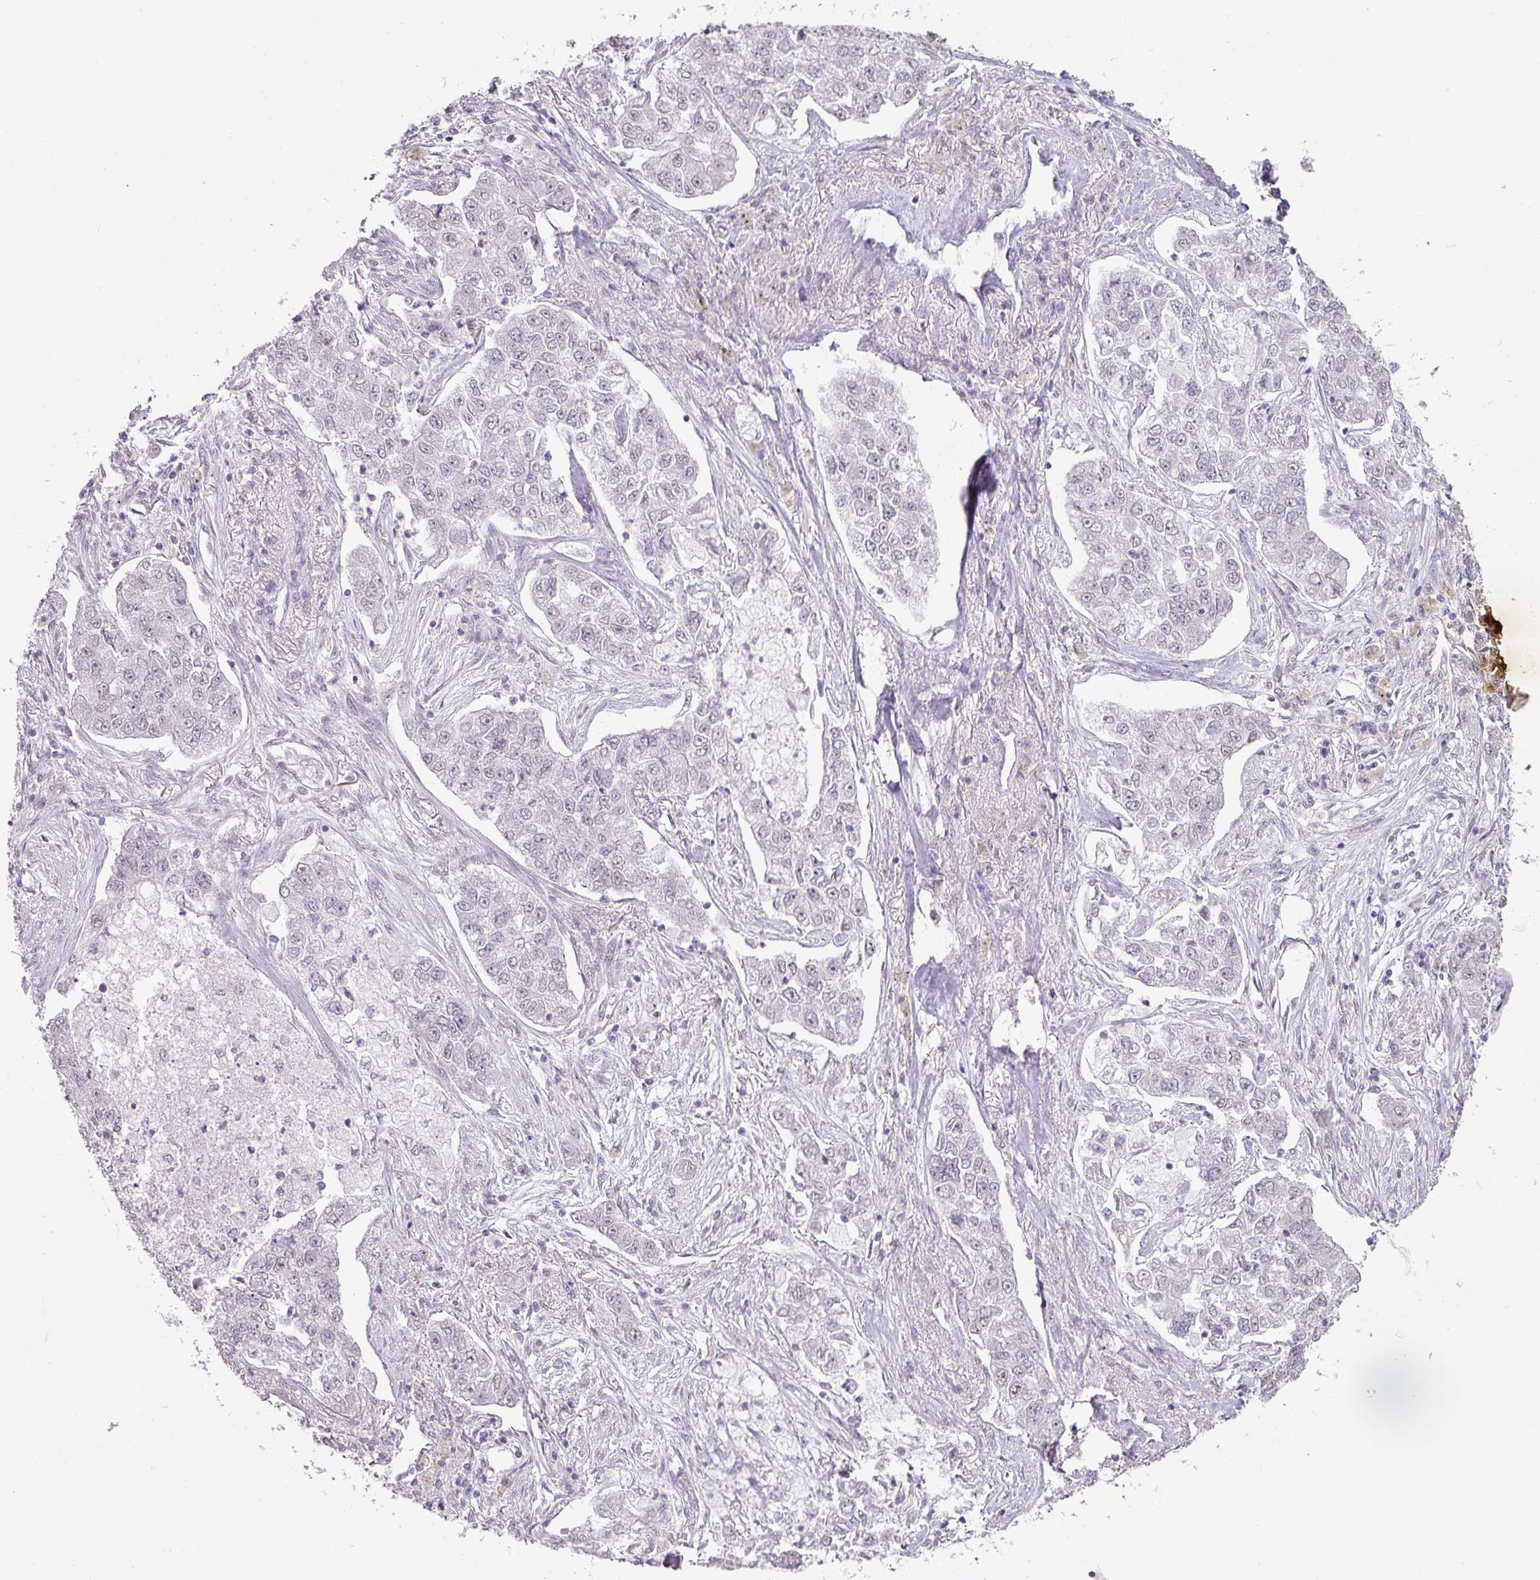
{"staining": {"intensity": "negative", "quantity": "none", "location": "none"}, "tissue": "lung cancer", "cell_type": "Tumor cells", "image_type": "cancer", "snomed": [{"axis": "morphology", "description": "Adenocarcinoma, NOS"}, {"axis": "topography", "description": "Lung"}], "caption": "IHC histopathology image of neoplastic tissue: lung cancer (adenocarcinoma) stained with DAB reveals no significant protein staining in tumor cells. The staining is performed using DAB brown chromogen with nuclei counter-stained in using hematoxylin.", "gene": "SPRR1A", "patient": {"sex": "male", "age": 49}}